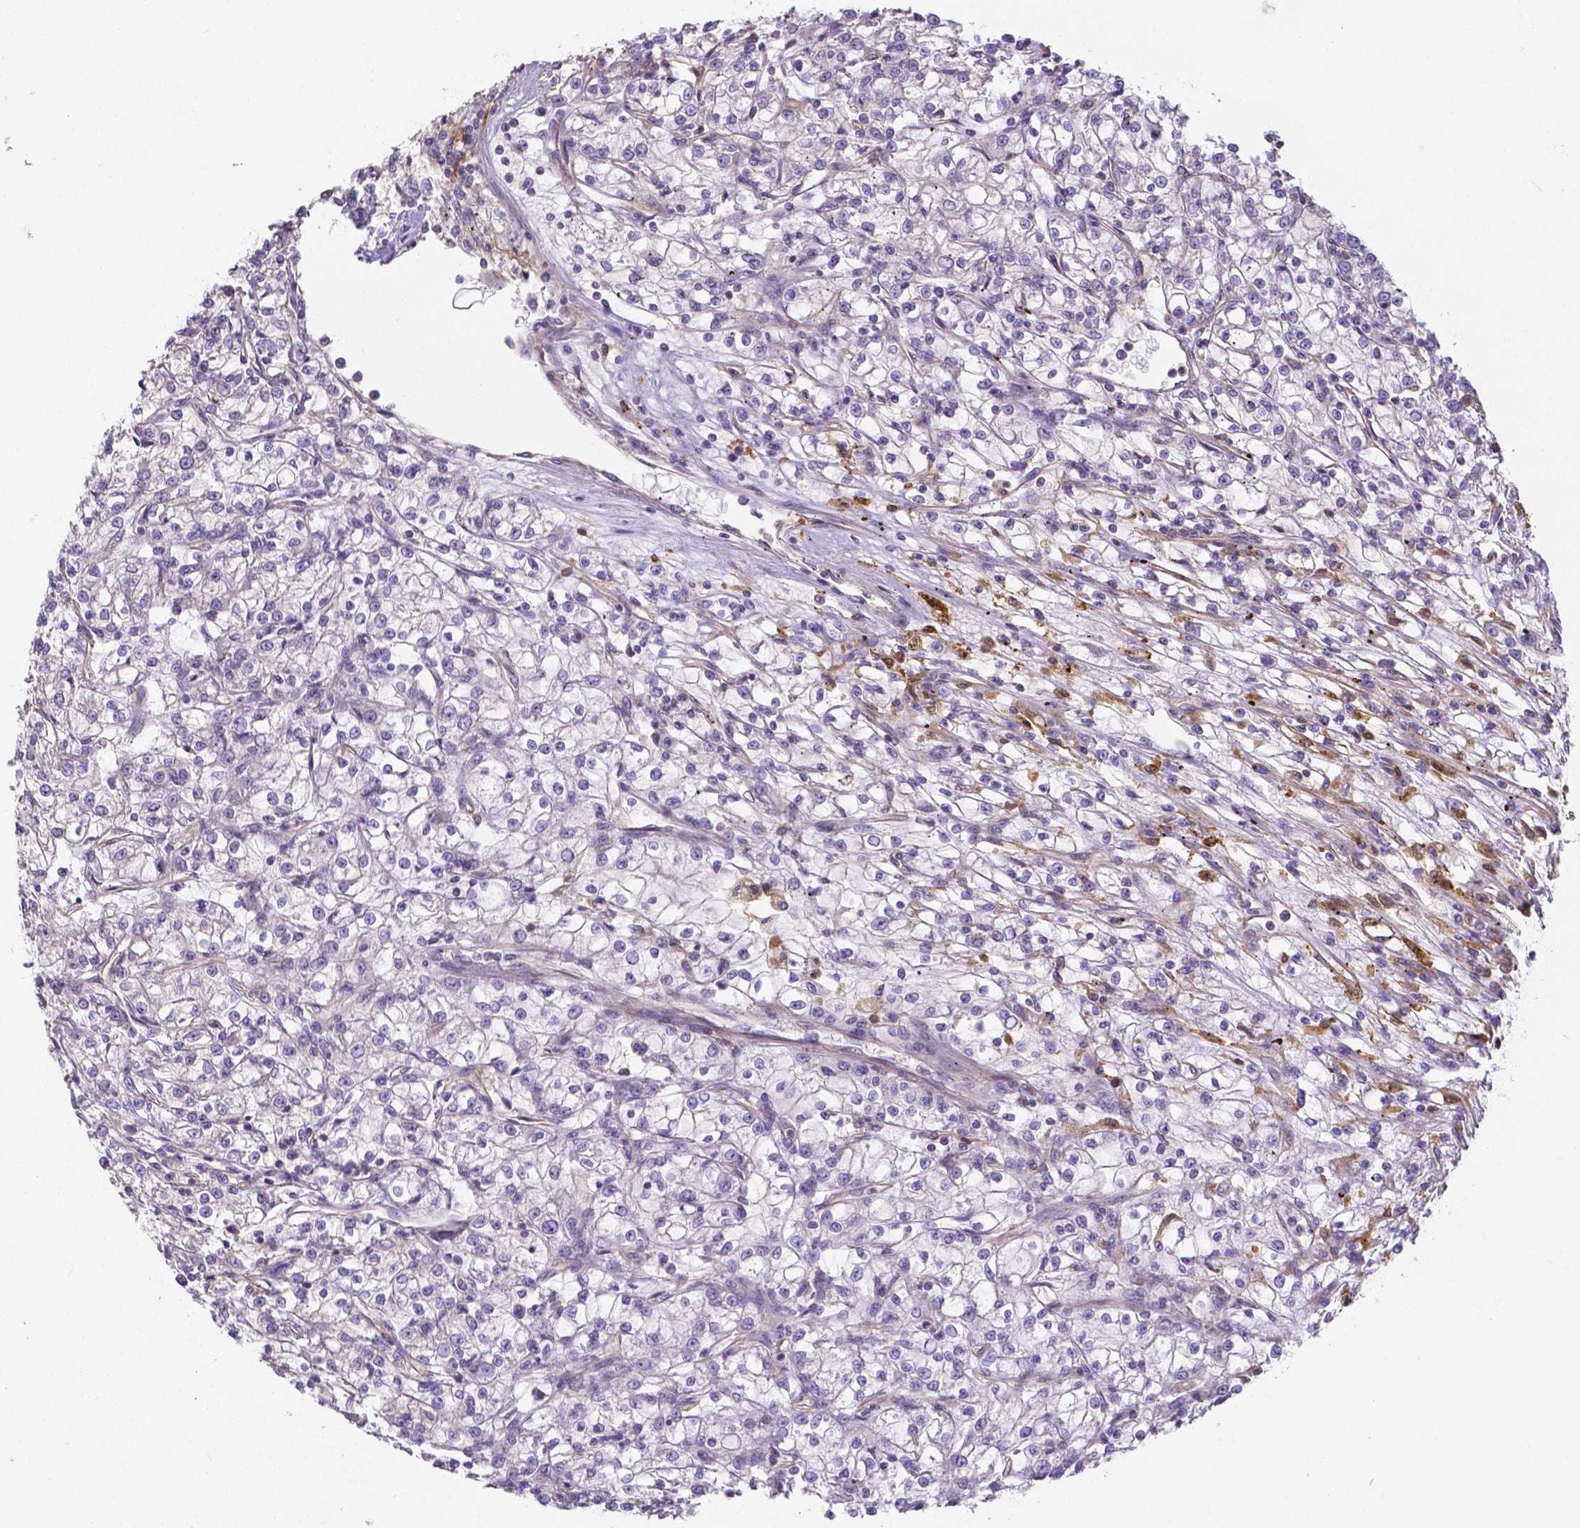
{"staining": {"intensity": "negative", "quantity": "none", "location": "none"}, "tissue": "renal cancer", "cell_type": "Tumor cells", "image_type": "cancer", "snomed": [{"axis": "morphology", "description": "Adenocarcinoma, NOS"}, {"axis": "topography", "description": "Kidney"}], "caption": "The micrograph displays no staining of tumor cells in renal adenocarcinoma. (DAB (3,3'-diaminobenzidine) immunohistochemistry (IHC) visualized using brightfield microscopy, high magnification).", "gene": "CRMP1", "patient": {"sex": "female", "age": 59}}